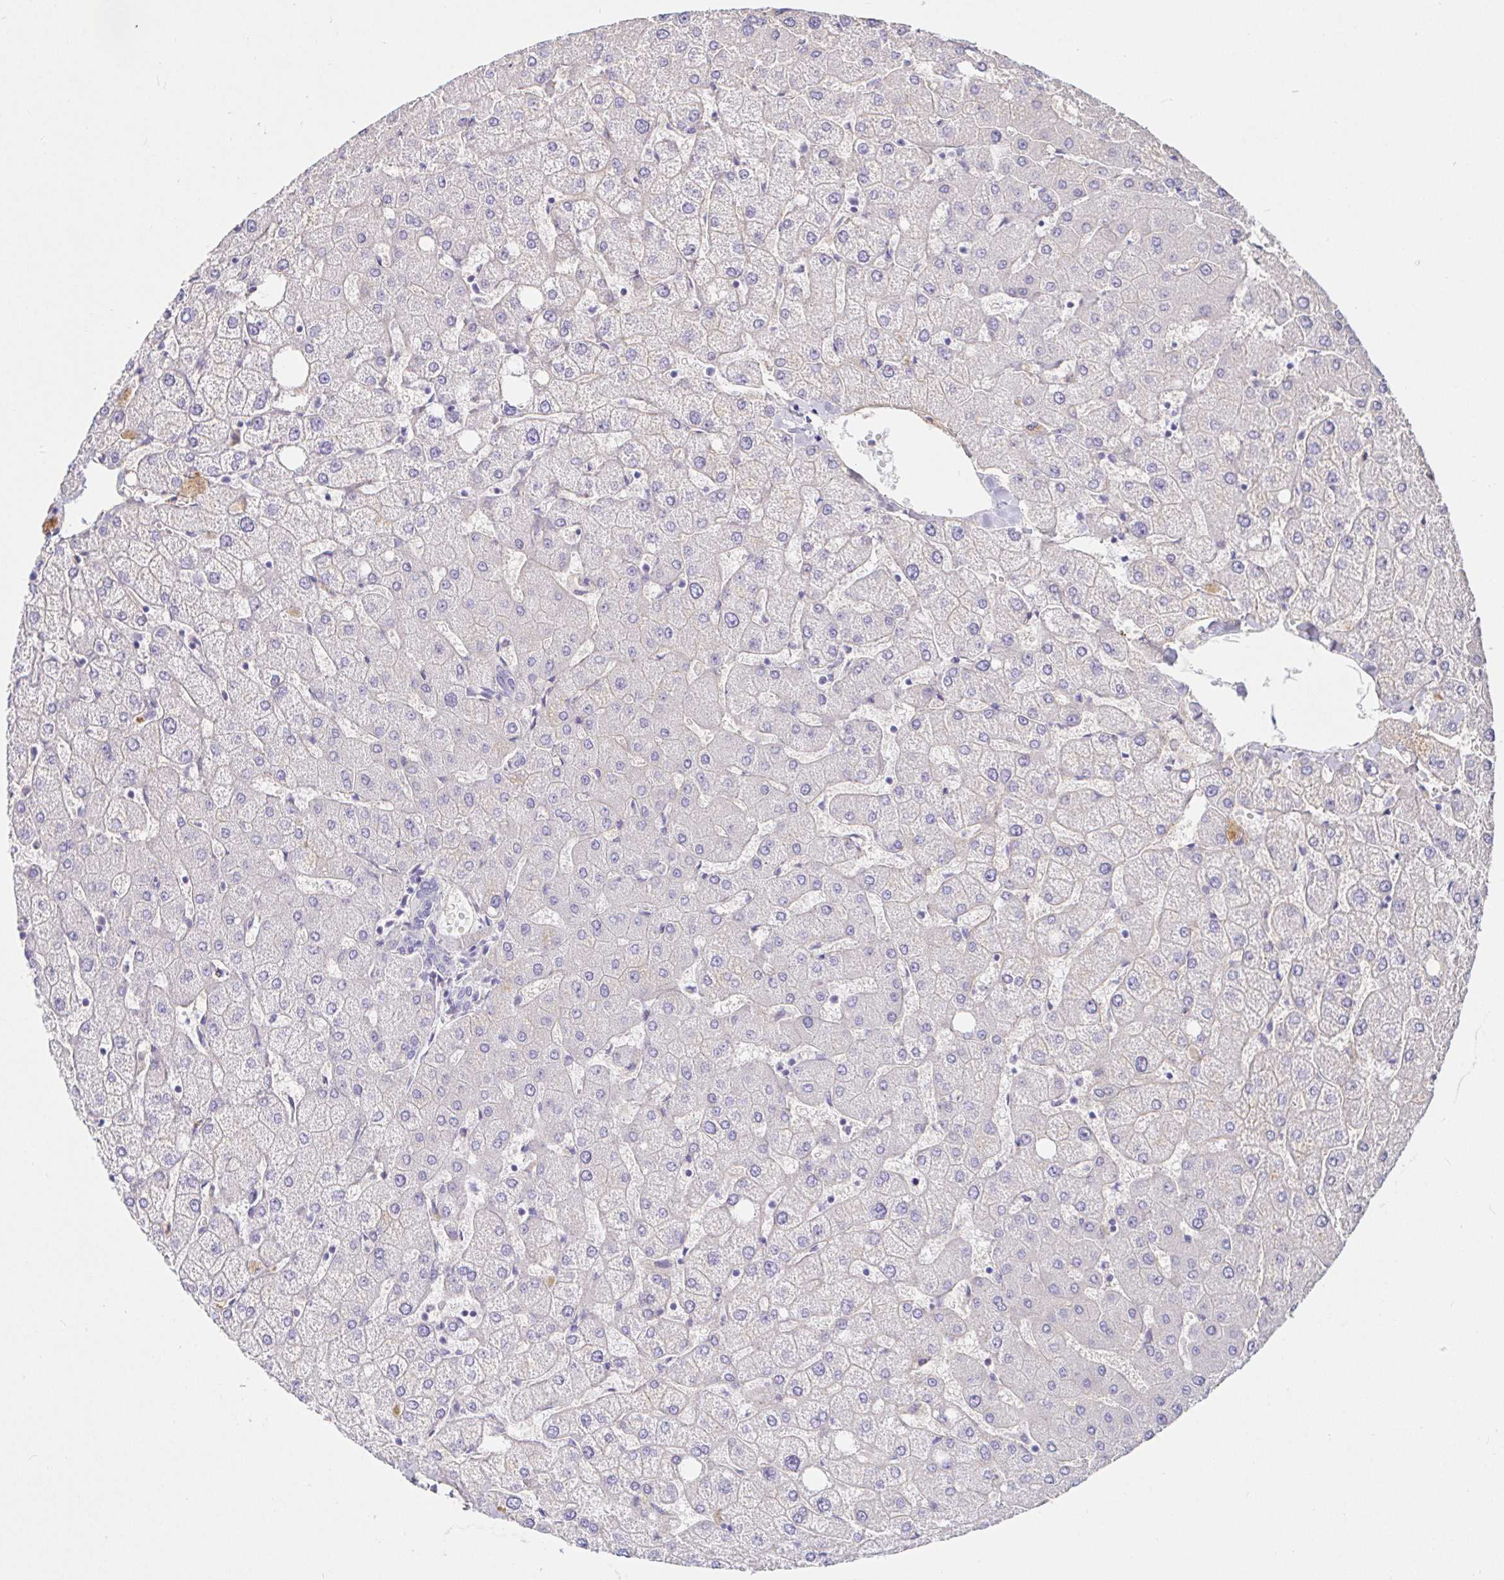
{"staining": {"intensity": "negative", "quantity": "none", "location": "none"}, "tissue": "liver", "cell_type": "Cholangiocytes", "image_type": "normal", "snomed": [{"axis": "morphology", "description": "Normal tissue, NOS"}, {"axis": "topography", "description": "Liver"}], "caption": "A photomicrograph of liver stained for a protein reveals no brown staining in cholangiocytes.", "gene": "SAA2", "patient": {"sex": "female", "age": 54}}